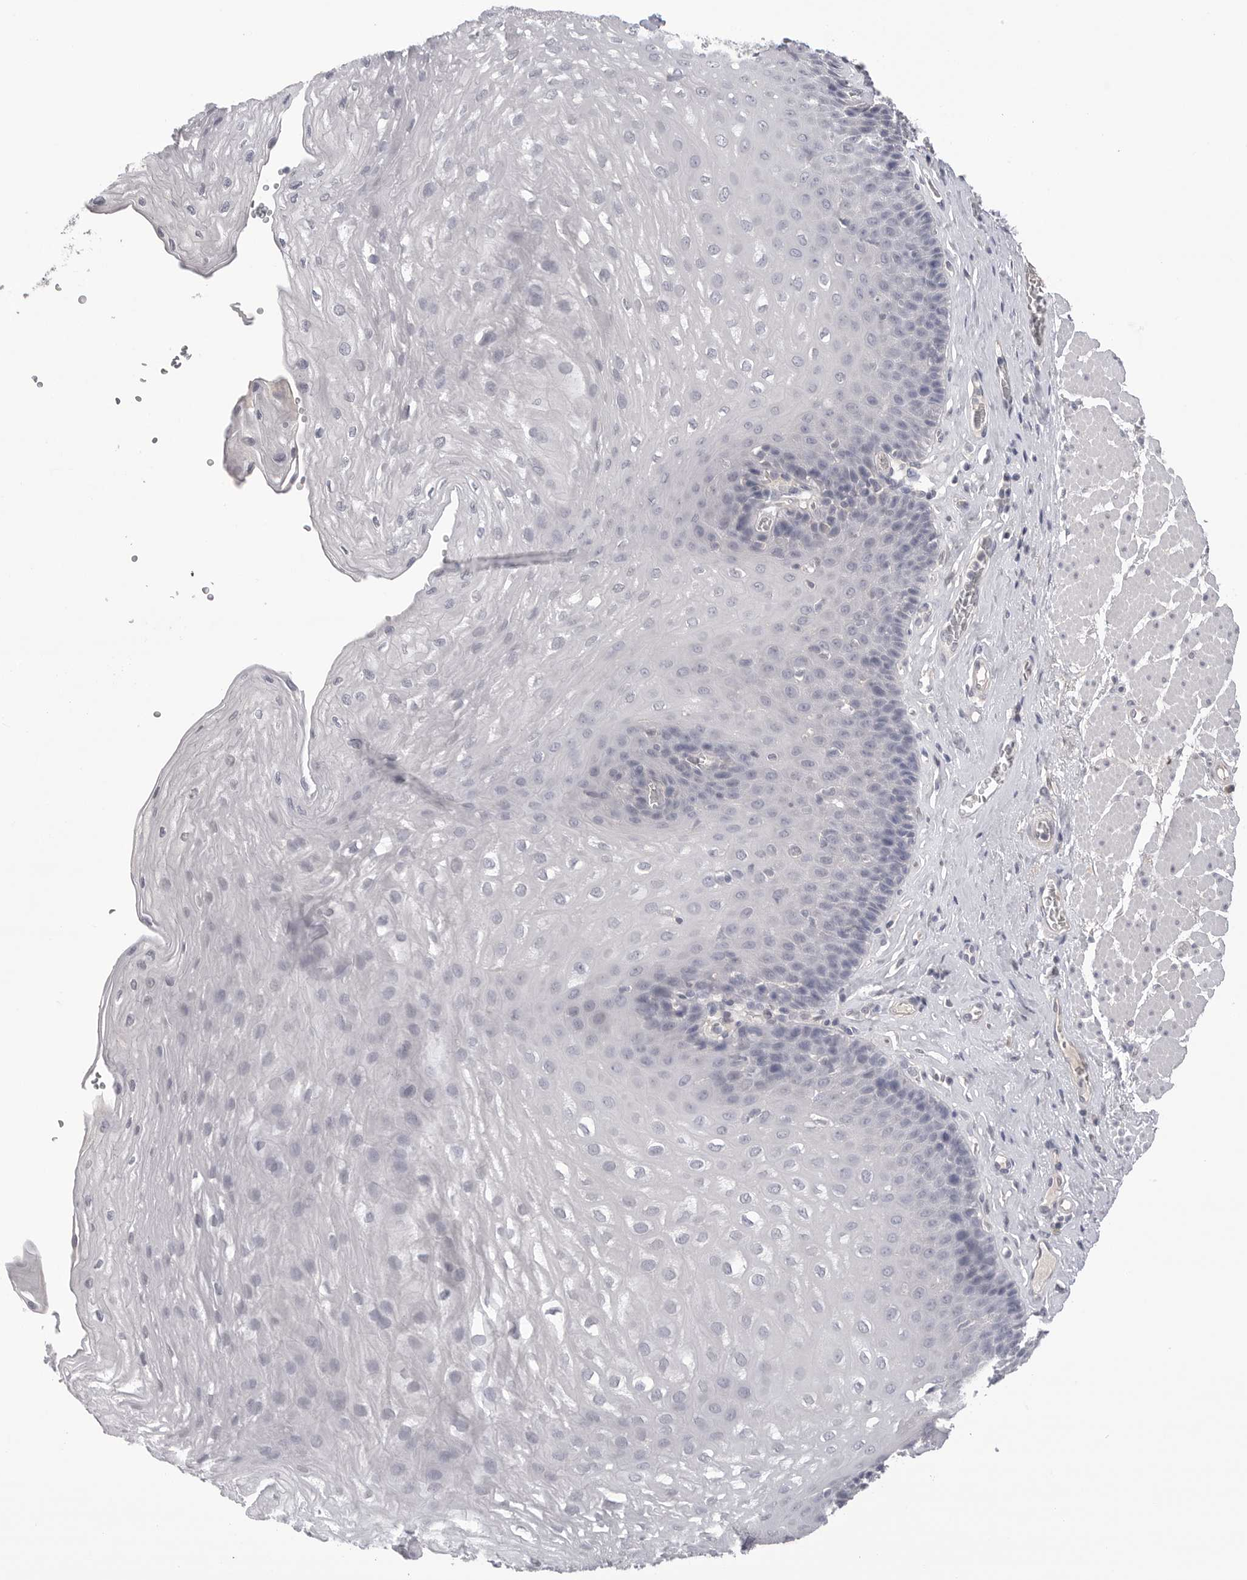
{"staining": {"intensity": "negative", "quantity": "none", "location": "none"}, "tissue": "esophagus", "cell_type": "Squamous epithelial cells", "image_type": "normal", "snomed": [{"axis": "morphology", "description": "Normal tissue, NOS"}, {"axis": "topography", "description": "Esophagus"}], "caption": "There is no significant positivity in squamous epithelial cells of esophagus.", "gene": "DLGAP3", "patient": {"sex": "female", "age": 66}}